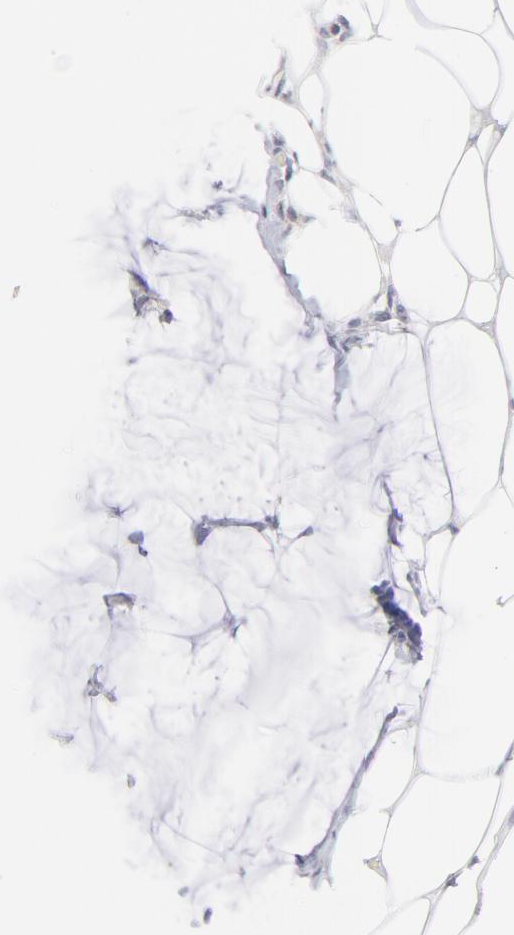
{"staining": {"intensity": "negative", "quantity": "none", "location": "none"}, "tissue": "breast cancer", "cell_type": "Tumor cells", "image_type": "cancer", "snomed": [{"axis": "morphology", "description": "Duct carcinoma"}, {"axis": "topography", "description": "Breast"}], "caption": "This is a photomicrograph of IHC staining of infiltrating ductal carcinoma (breast), which shows no expression in tumor cells.", "gene": "MTHFD2", "patient": {"sex": "female", "age": 93}}